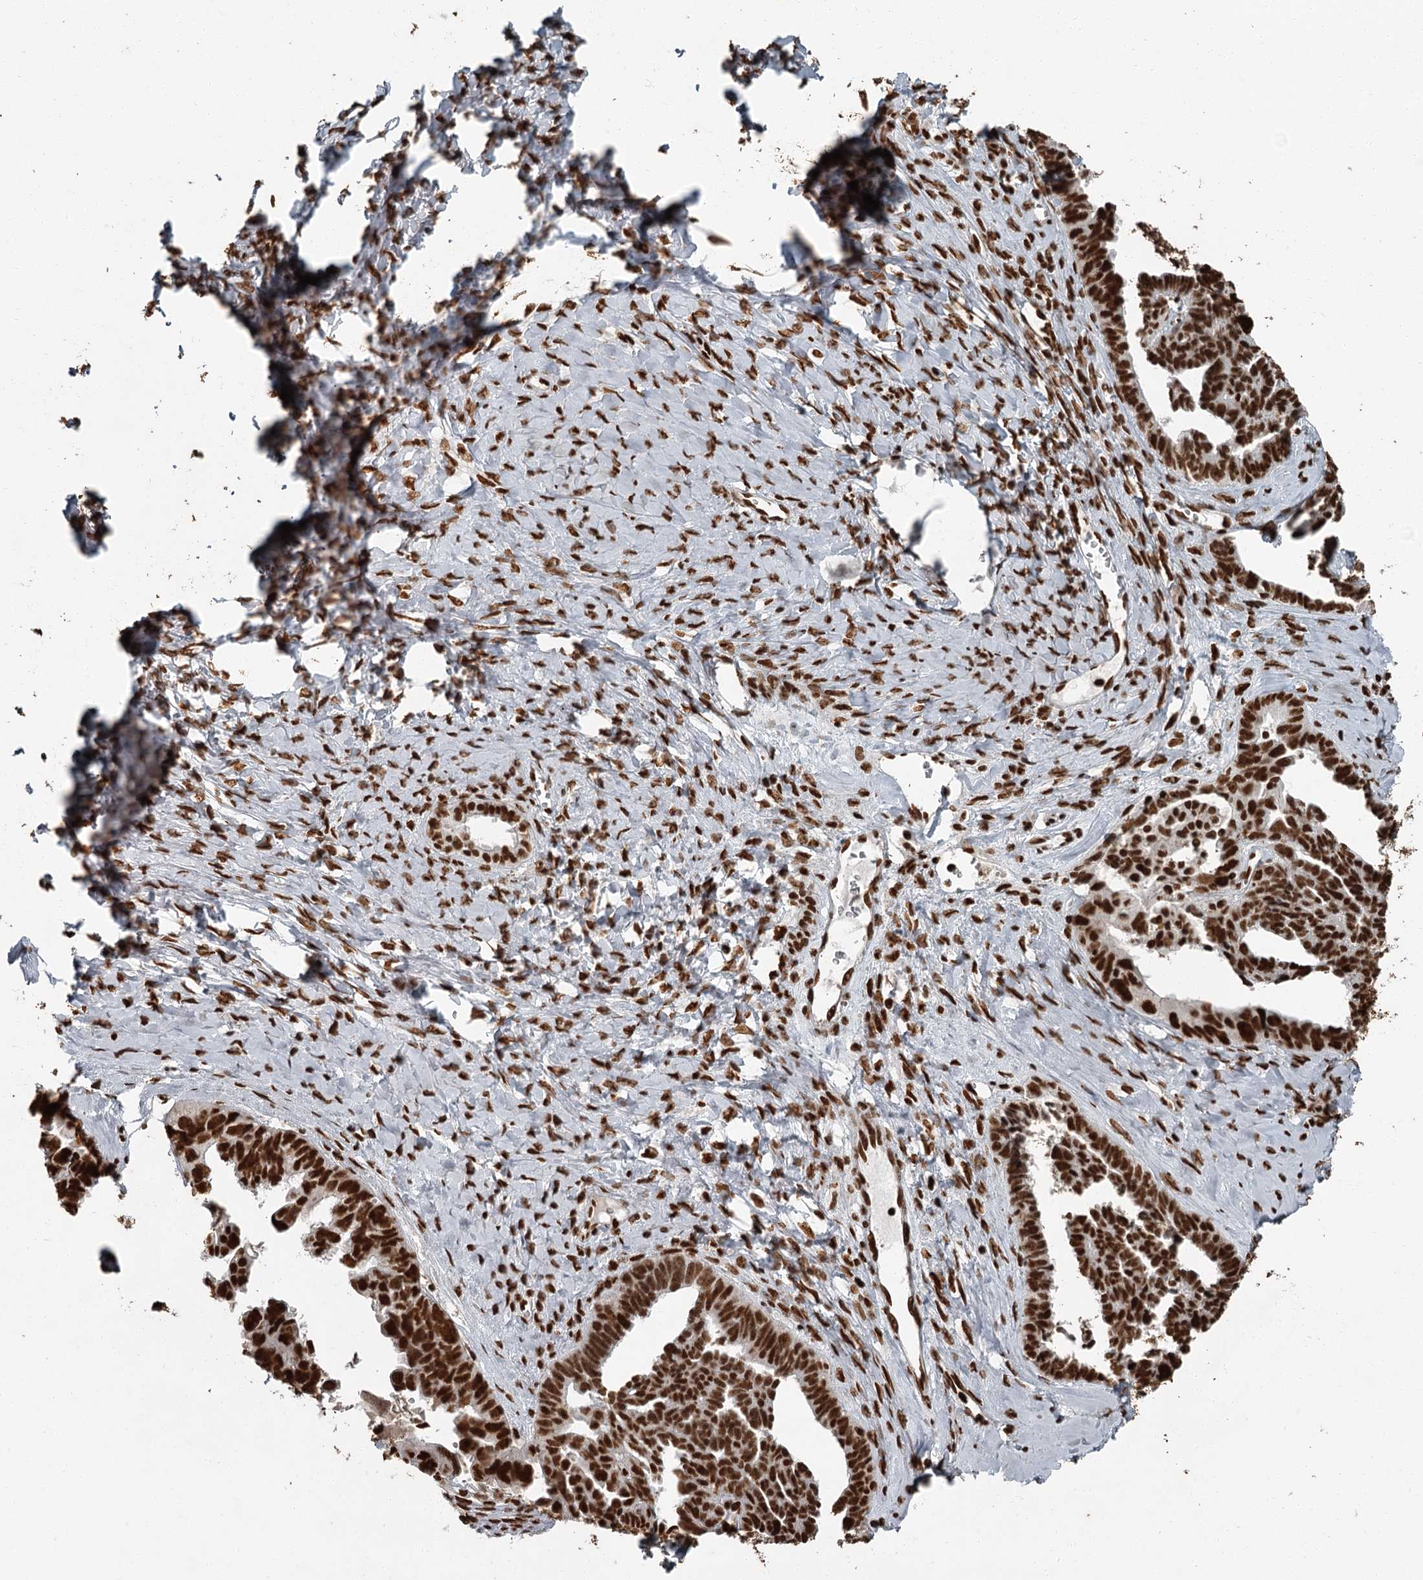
{"staining": {"intensity": "strong", "quantity": ">75%", "location": "nuclear"}, "tissue": "ovarian cancer", "cell_type": "Tumor cells", "image_type": "cancer", "snomed": [{"axis": "morphology", "description": "Cystadenocarcinoma, serous, NOS"}, {"axis": "topography", "description": "Ovary"}], "caption": "Protein analysis of serous cystadenocarcinoma (ovarian) tissue reveals strong nuclear positivity in approximately >75% of tumor cells. Using DAB (3,3'-diaminobenzidine) (brown) and hematoxylin (blue) stains, captured at high magnification using brightfield microscopy.", "gene": "RBBP7", "patient": {"sex": "female", "age": 79}}